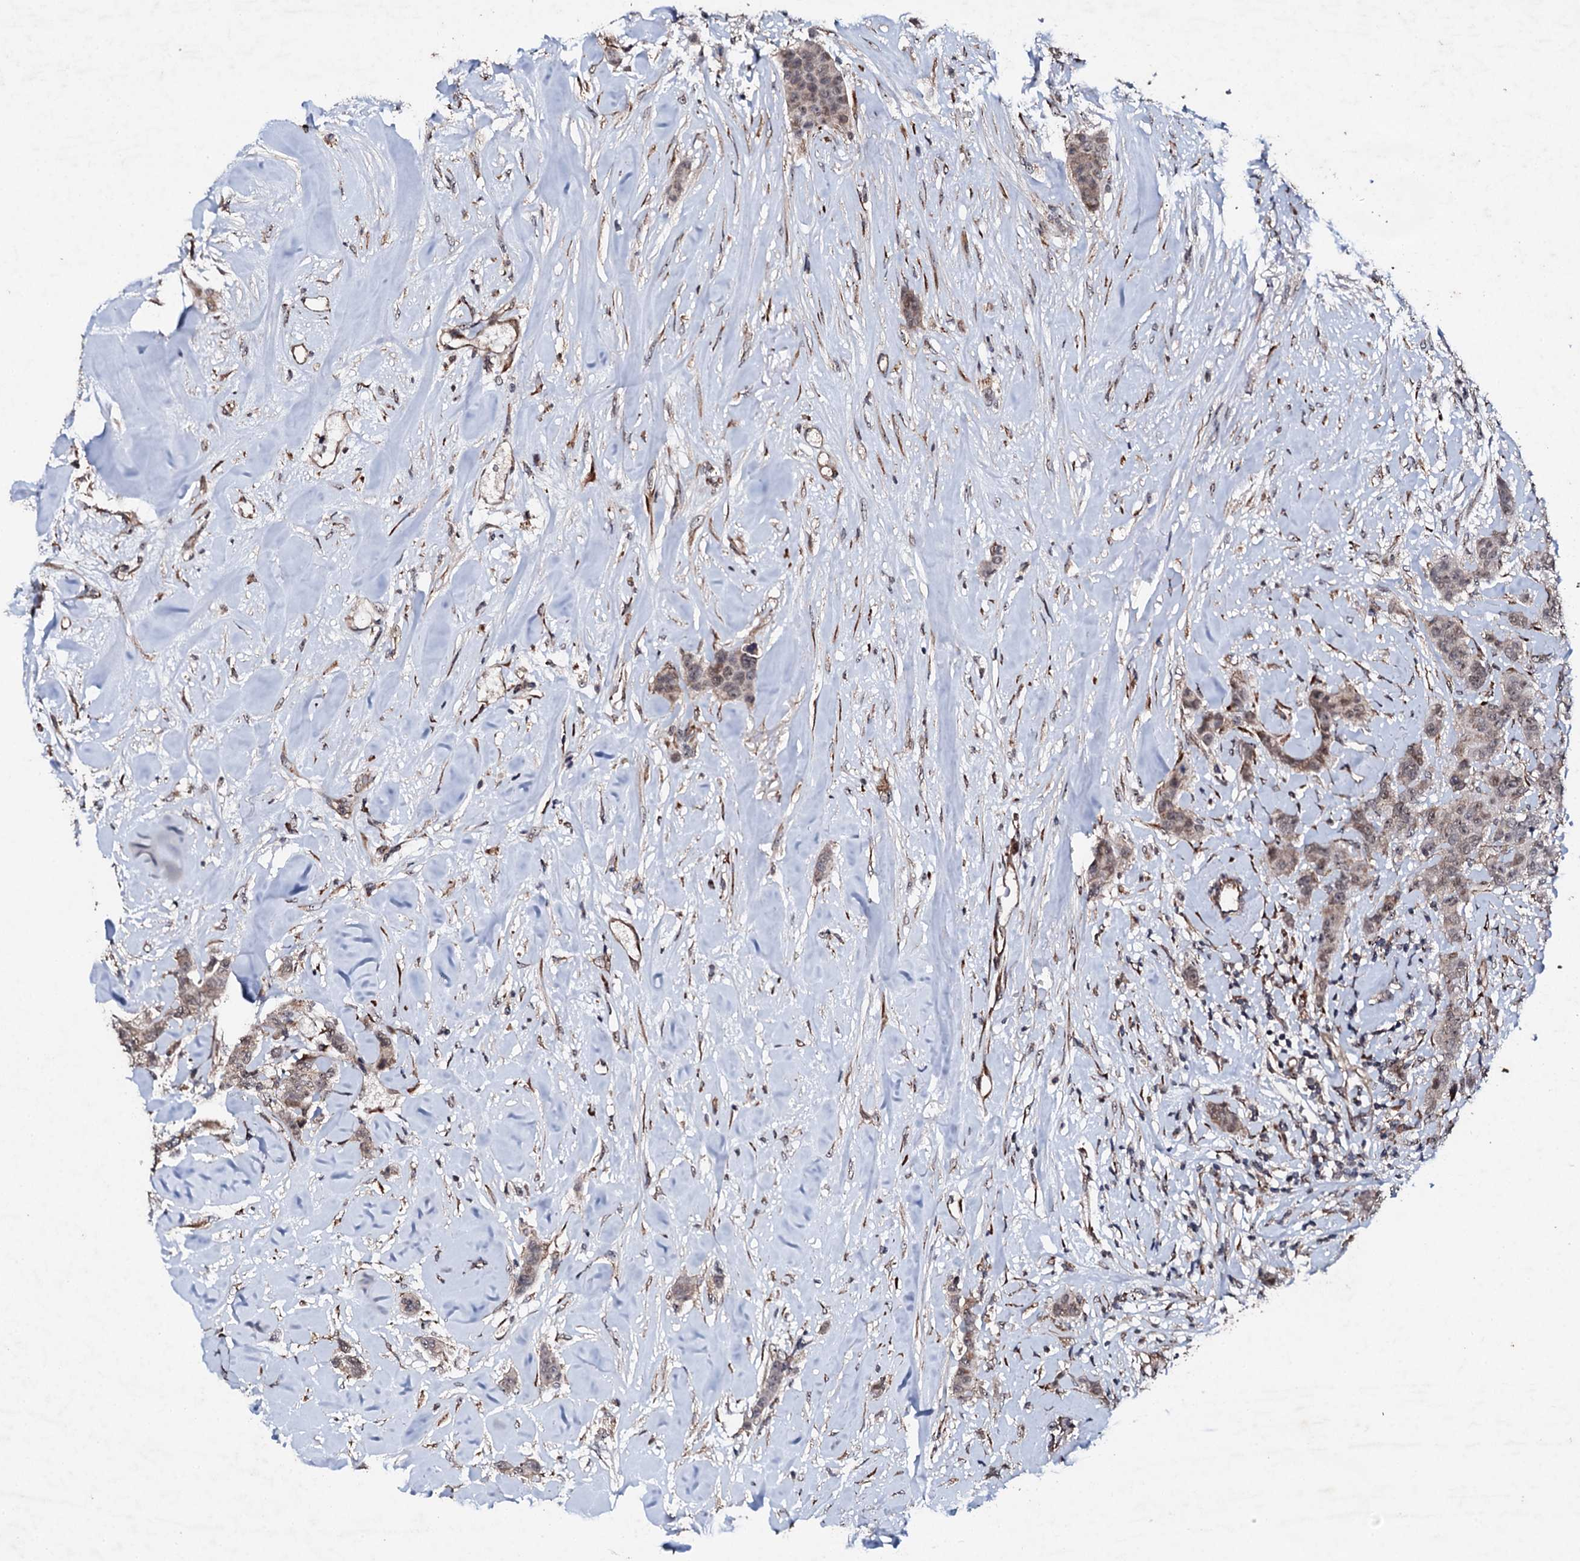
{"staining": {"intensity": "weak", "quantity": "<25%", "location": "nuclear"}, "tissue": "breast cancer", "cell_type": "Tumor cells", "image_type": "cancer", "snomed": [{"axis": "morphology", "description": "Duct carcinoma"}, {"axis": "topography", "description": "Breast"}], "caption": "This is an immunohistochemistry (IHC) photomicrograph of breast cancer. There is no staining in tumor cells.", "gene": "FAM111A", "patient": {"sex": "female", "age": 40}}